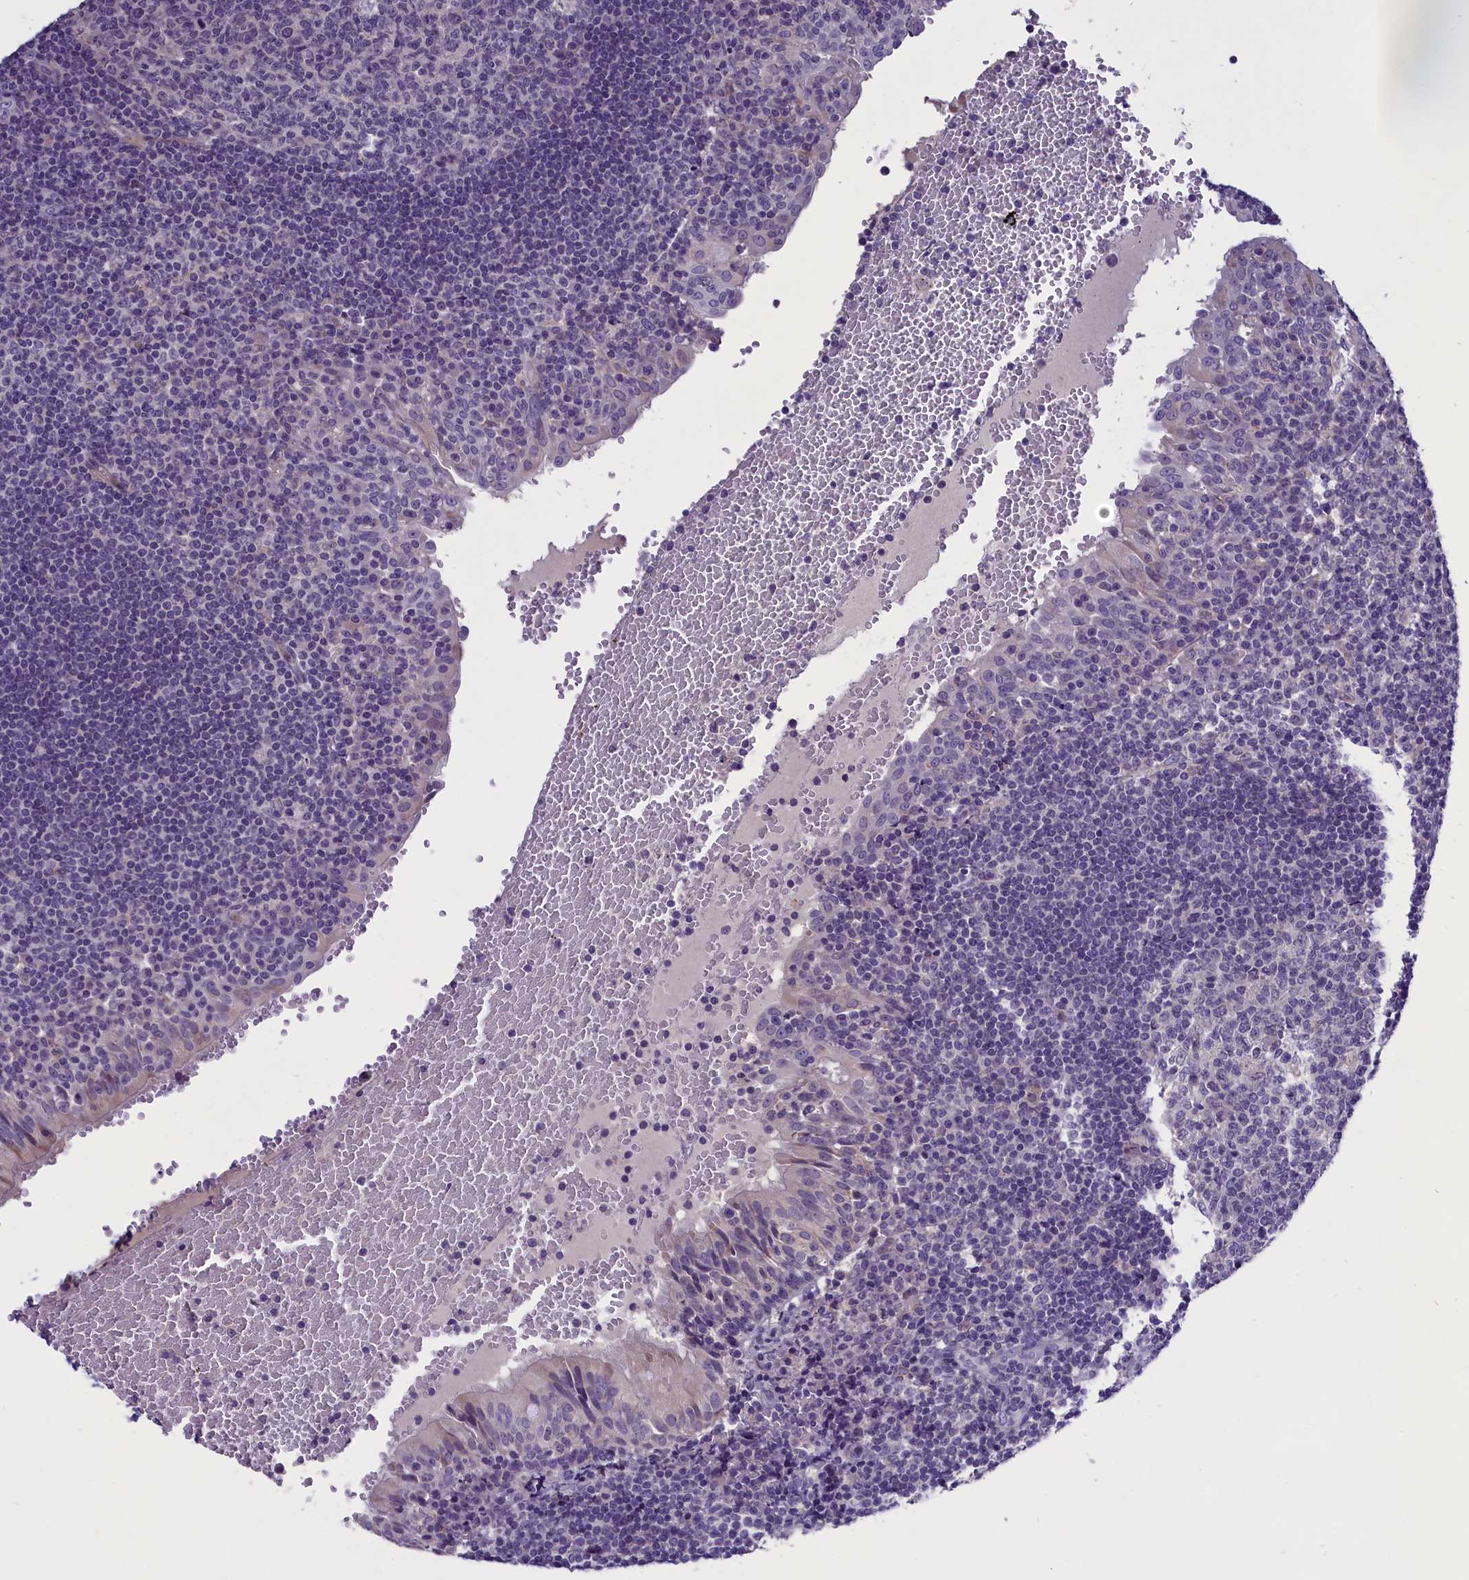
{"staining": {"intensity": "negative", "quantity": "none", "location": "none"}, "tissue": "tonsil", "cell_type": "Germinal center cells", "image_type": "normal", "snomed": [{"axis": "morphology", "description": "Normal tissue, NOS"}, {"axis": "topography", "description": "Tonsil"}], "caption": "IHC of benign human tonsil demonstrates no staining in germinal center cells.", "gene": "ENPP6", "patient": {"sex": "female", "age": 40}}